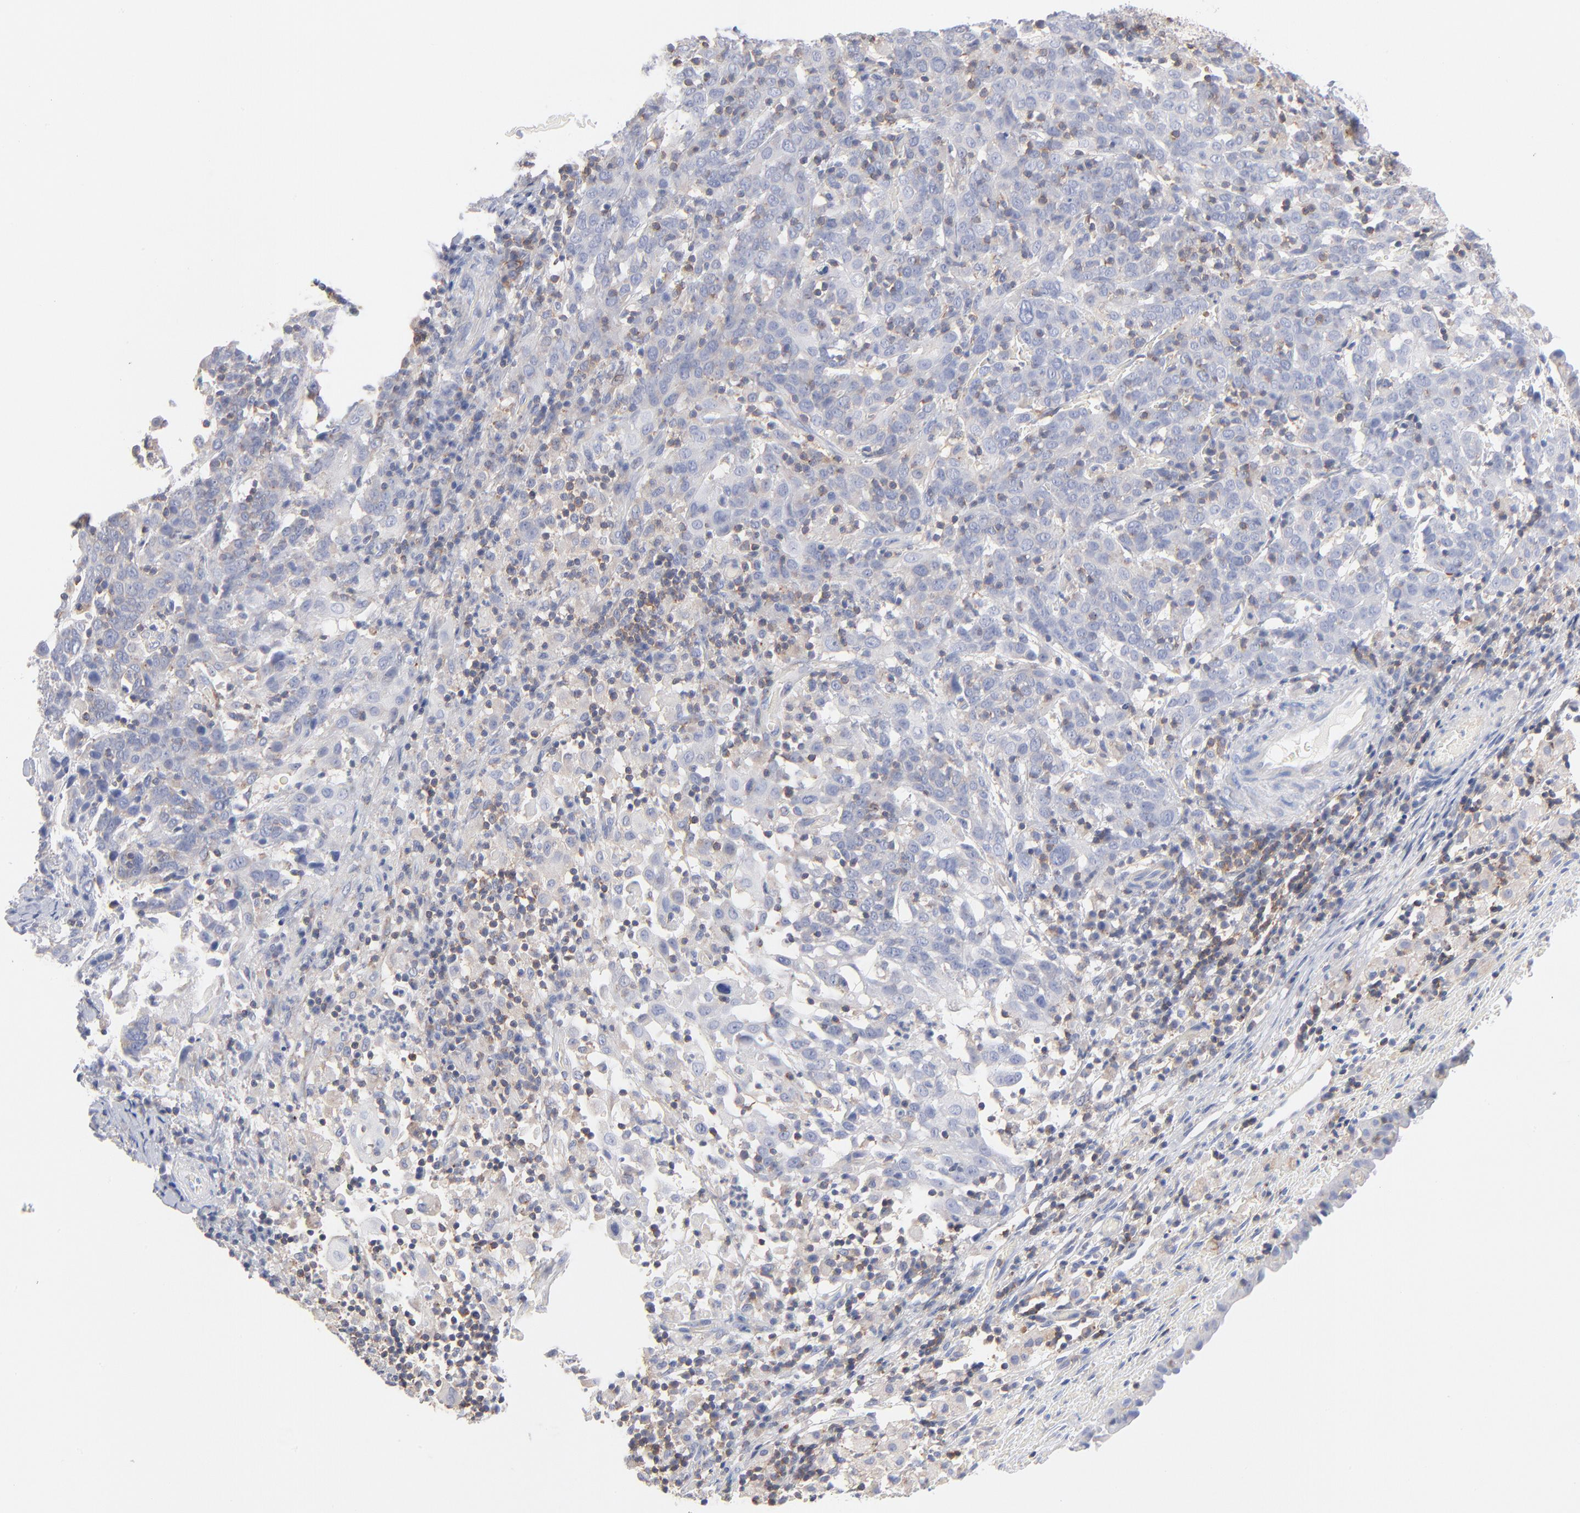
{"staining": {"intensity": "negative", "quantity": "none", "location": "none"}, "tissue": "cervical cancer", "cell_type": "Tumor cells", "image_type": "cancer", "snomed": [{"axis": "morphology", "description": "Normal tissue, NOS"}, {"axis": "morphology", "description": "Squamous cell carcinoma, NOS"}, {"axis": "topography", "description": "Cervix"}], "caption": "Squamous cell carcinoma (cervical) stained for a protein using IHC demonstrates no positivity tumor cells.", "gene": "SEPTIN6", "patient": {"sex": "female", "age": 67}}